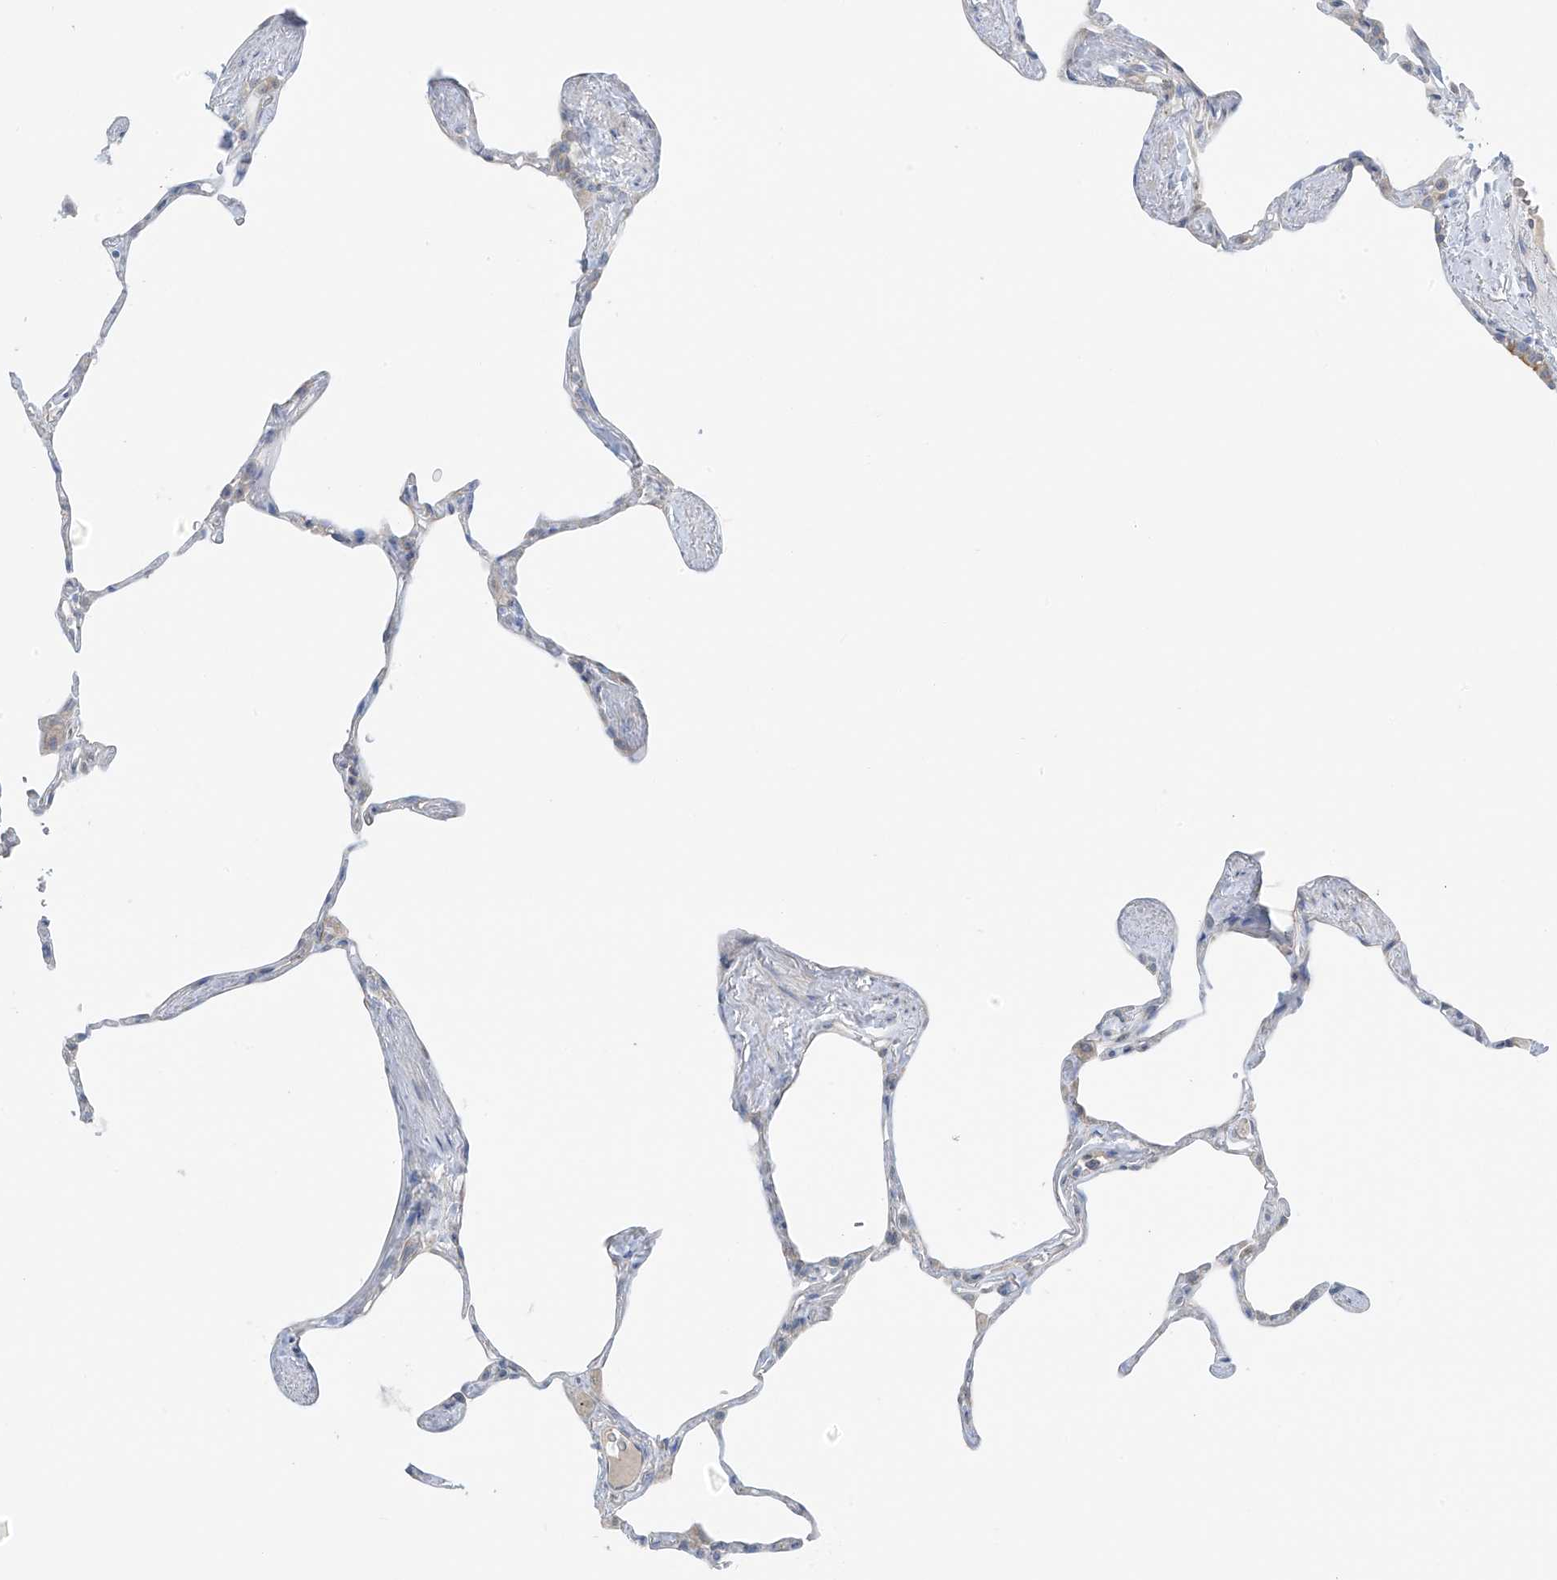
{"staining": {"intensity": "negative", "quantity": "none", "location": "none"}, "tissue": "lung", "cell_type": "Alveolar cells", "image_type": "normal", "snomed": [{"axis": "morphology", "description": "Normal tissue, NOS"}, {"axis": "topography", "description": "Lung"}], "caption": "An immunohistochemistry (IHC) histopathology image of normal lung is shown. There is no staining in alveolar cells of lung. The staining is performed using DAB (3,3'-diaminobenzidine) brown chromogen with nuclei counter-stained in using hematoxylin.", "gene": "NALCN", "patient": {"sex": "male", "age": 65}}